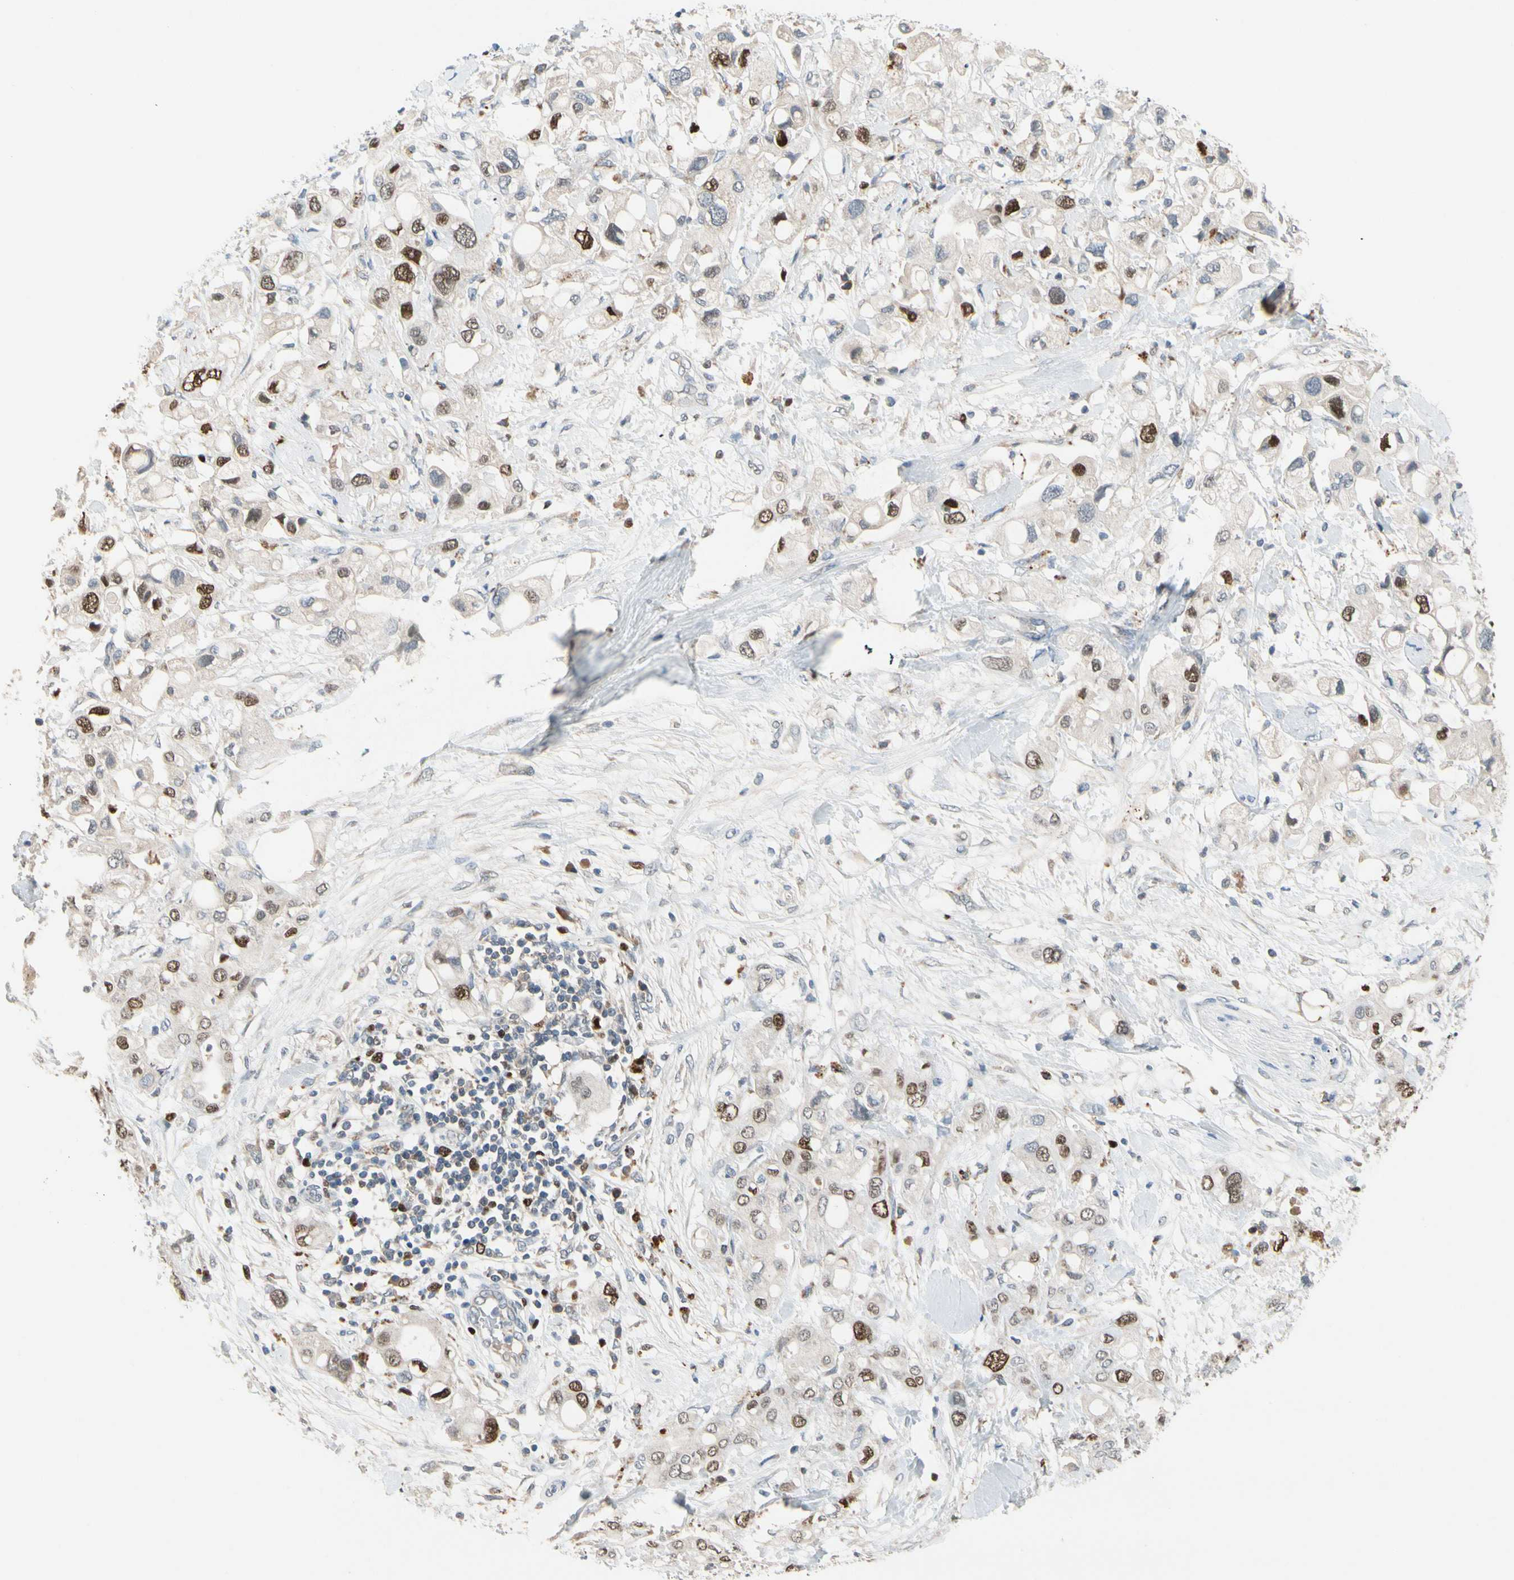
{"staining": {"intensity": "strong", "quantity": "25%-75%", "location": "nuclear"}, "tissue": "pancreatic cancer", "cell_type": "Tumor cells", "image_type": "cancer", "snomed": [{"axis": "morphology", "description": "Adenocarcinoma, NOS"}, {"axis": "topography", "description": "Pancreas"}], "caption": "The micrograph exhibits a brown stain indicating the presence of a protein in the nuclear of tumor cells in pancreatic cancer.", "gene": "ZKSCAN4", "patient": {"sex": "female", "age": 56}}